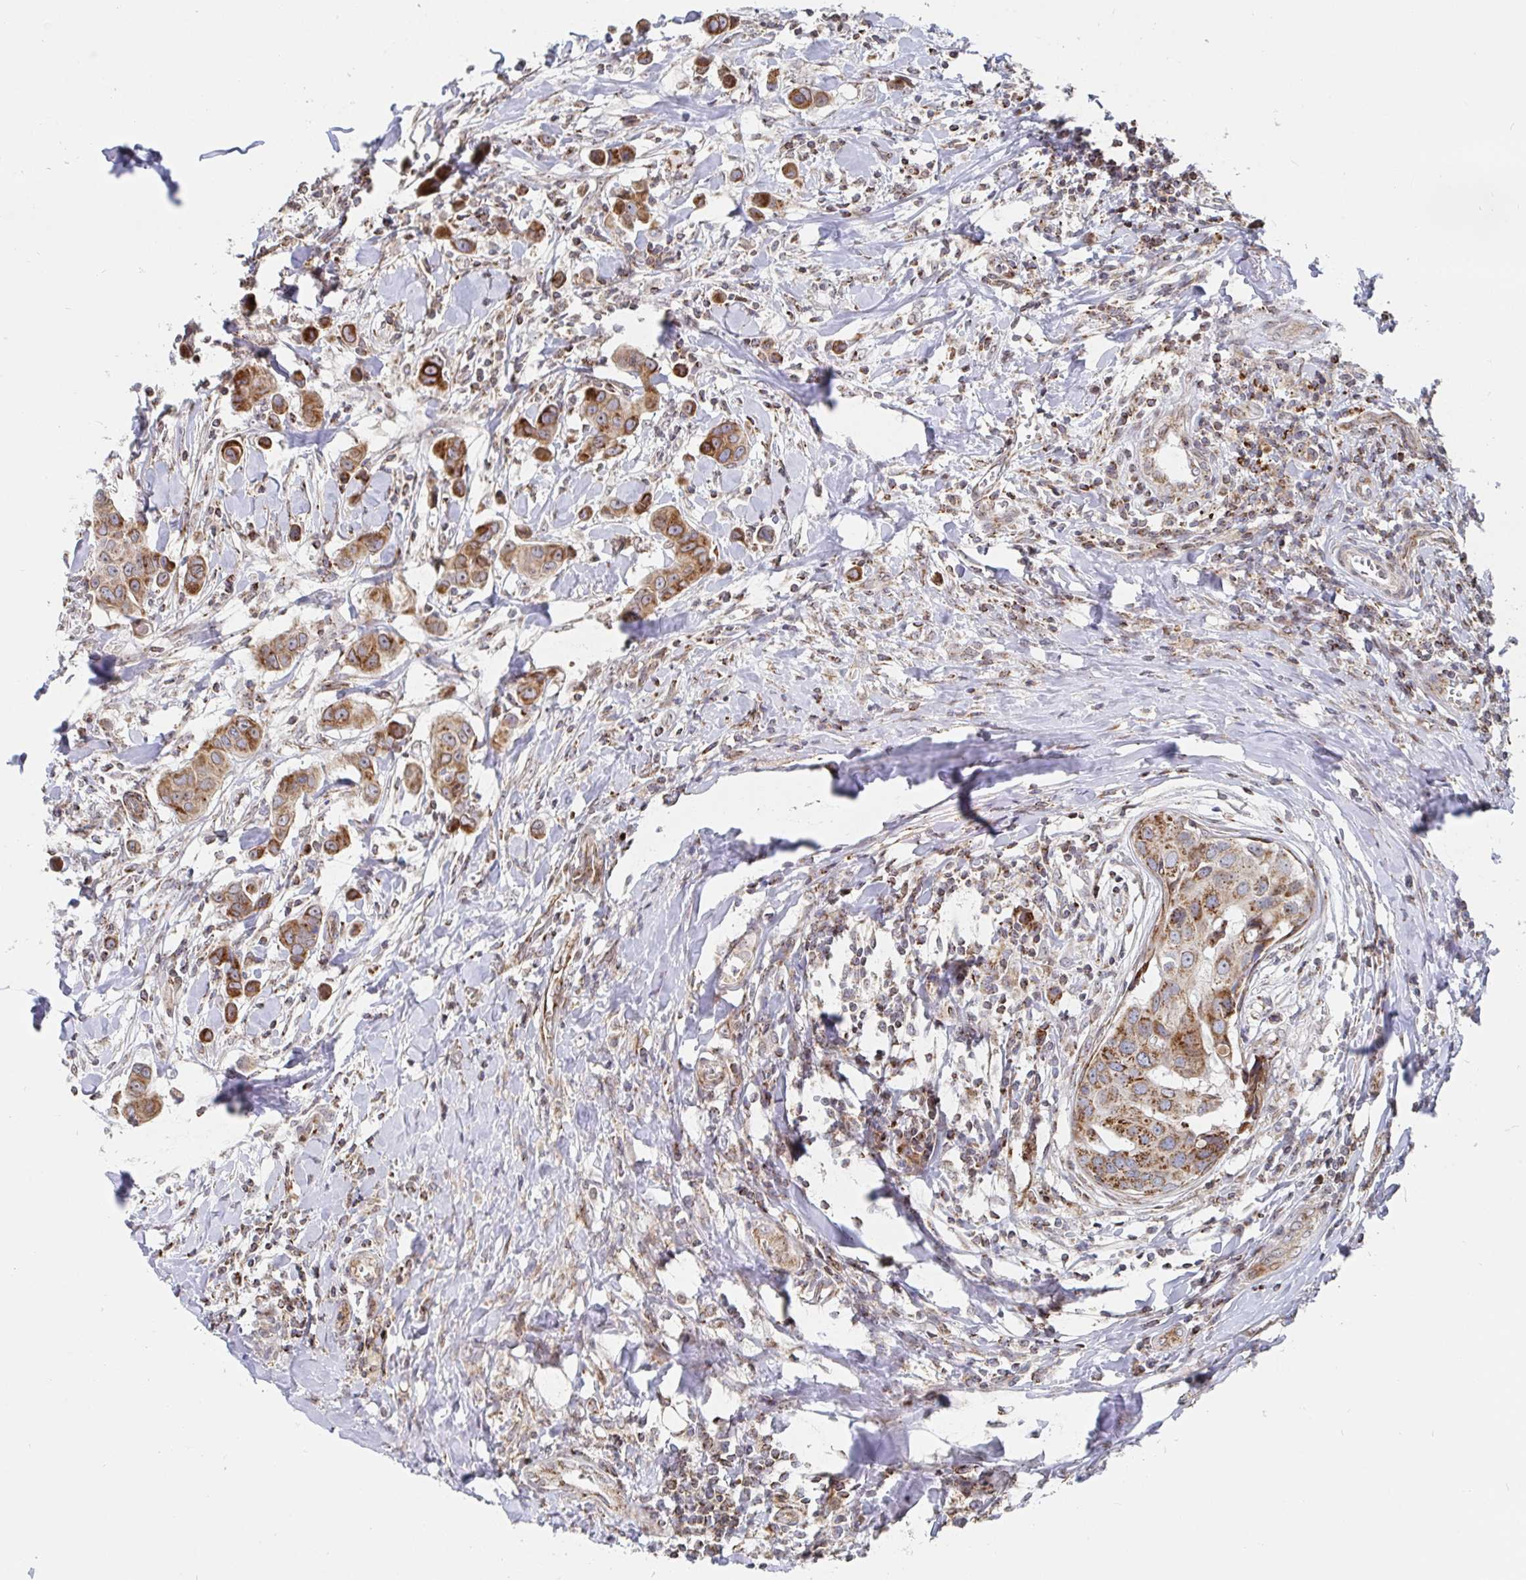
{"staining": {"intensity": "moderate", "quantity": ">75%", "location": "cytoplasmic/membranous"}, "tissue": "breast cancer", "cell_type": "Tumor cells", "image_type": "cancer", "snomed": [{"axis": "morphology", "description": "Duct carcinoma"}, {"axis": "topography", "description": "Breast"}], "caption": "Brown immunohistochemical staining in human breast intraductal carcinoma reveals moderate cytoplasmic/membranous staining in about >75% of tumor cells.", "gene": "STARD8", "patient": {"sex": "female", "age": 24}}